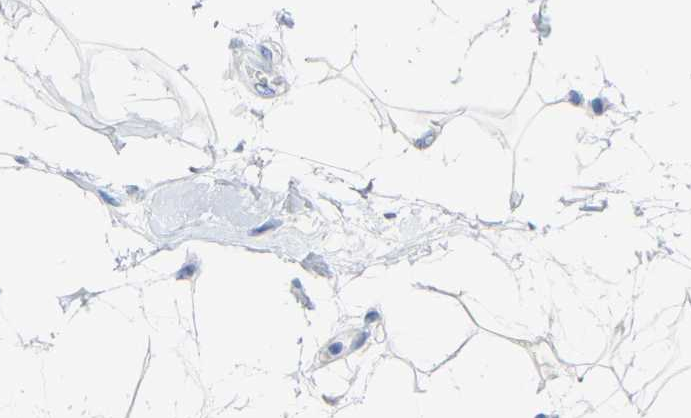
{"staining": {"intensity": "weak", "quantity": "25%-75%", "location": "cytoplasmic/membranous"}, "tissue": "adipose tissue", "cell_type": "Adipocytes", "image_type": "normal", "snomed": [{"axis": "morphology", "description": "Normal tissue, NOS"}, {"axis": "morphology", "description": "Adenocarcinoma, NOS"}, {"axis": "topography", "description": "Duodenum"}, {"axis": "topography", "description": "Peripheral nerve tissue"}], "caption": "An image of adipose tissue stained for a protein displays weak cytoplasmic/membranous brown staining in adipocytes. (brown staining indicates protein expression, while blue staining denotes nuclei).", "gene": "ABTB2", "patient": {"sex": "female", "age": 60}}